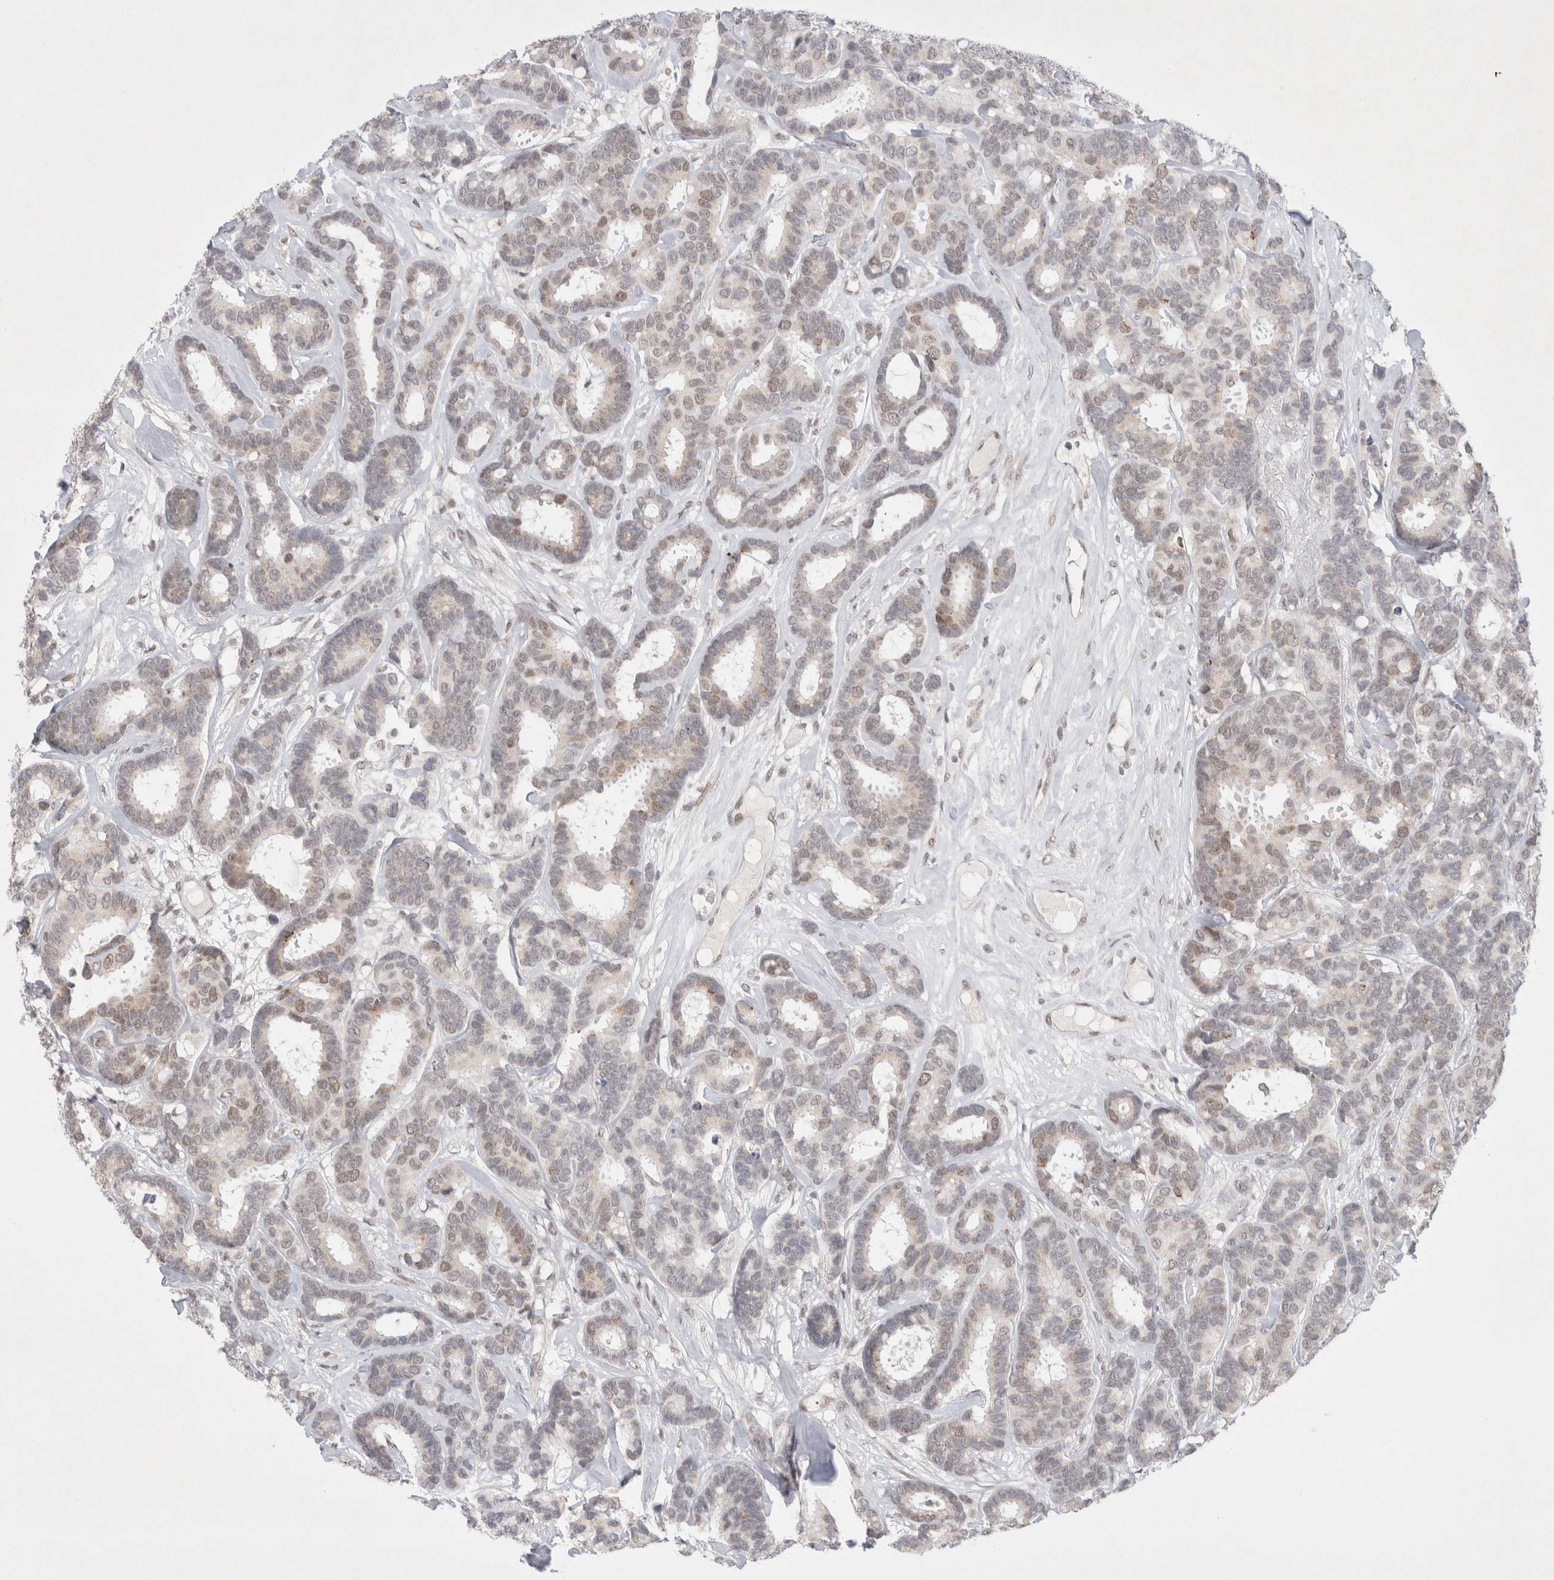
{"staining": {"intensity": "weak", "quantity": "<25%", "location": "nuclear"}, "tissue": "breast cancer", "cell_type": "Tumor cells", "image_type": "cancer", "snomed": [{"axis": "morphology", "description": "Duct carcinoma"}, {"axis": "topography", "description": "Breast"}], "caption": "Histopathology image shows no protein staining in tumor cells of infiltrating ductal carcinoma (breast) tissue.", "gene": "RECQL4", "patient": {"sex": "female", "age": 87}}